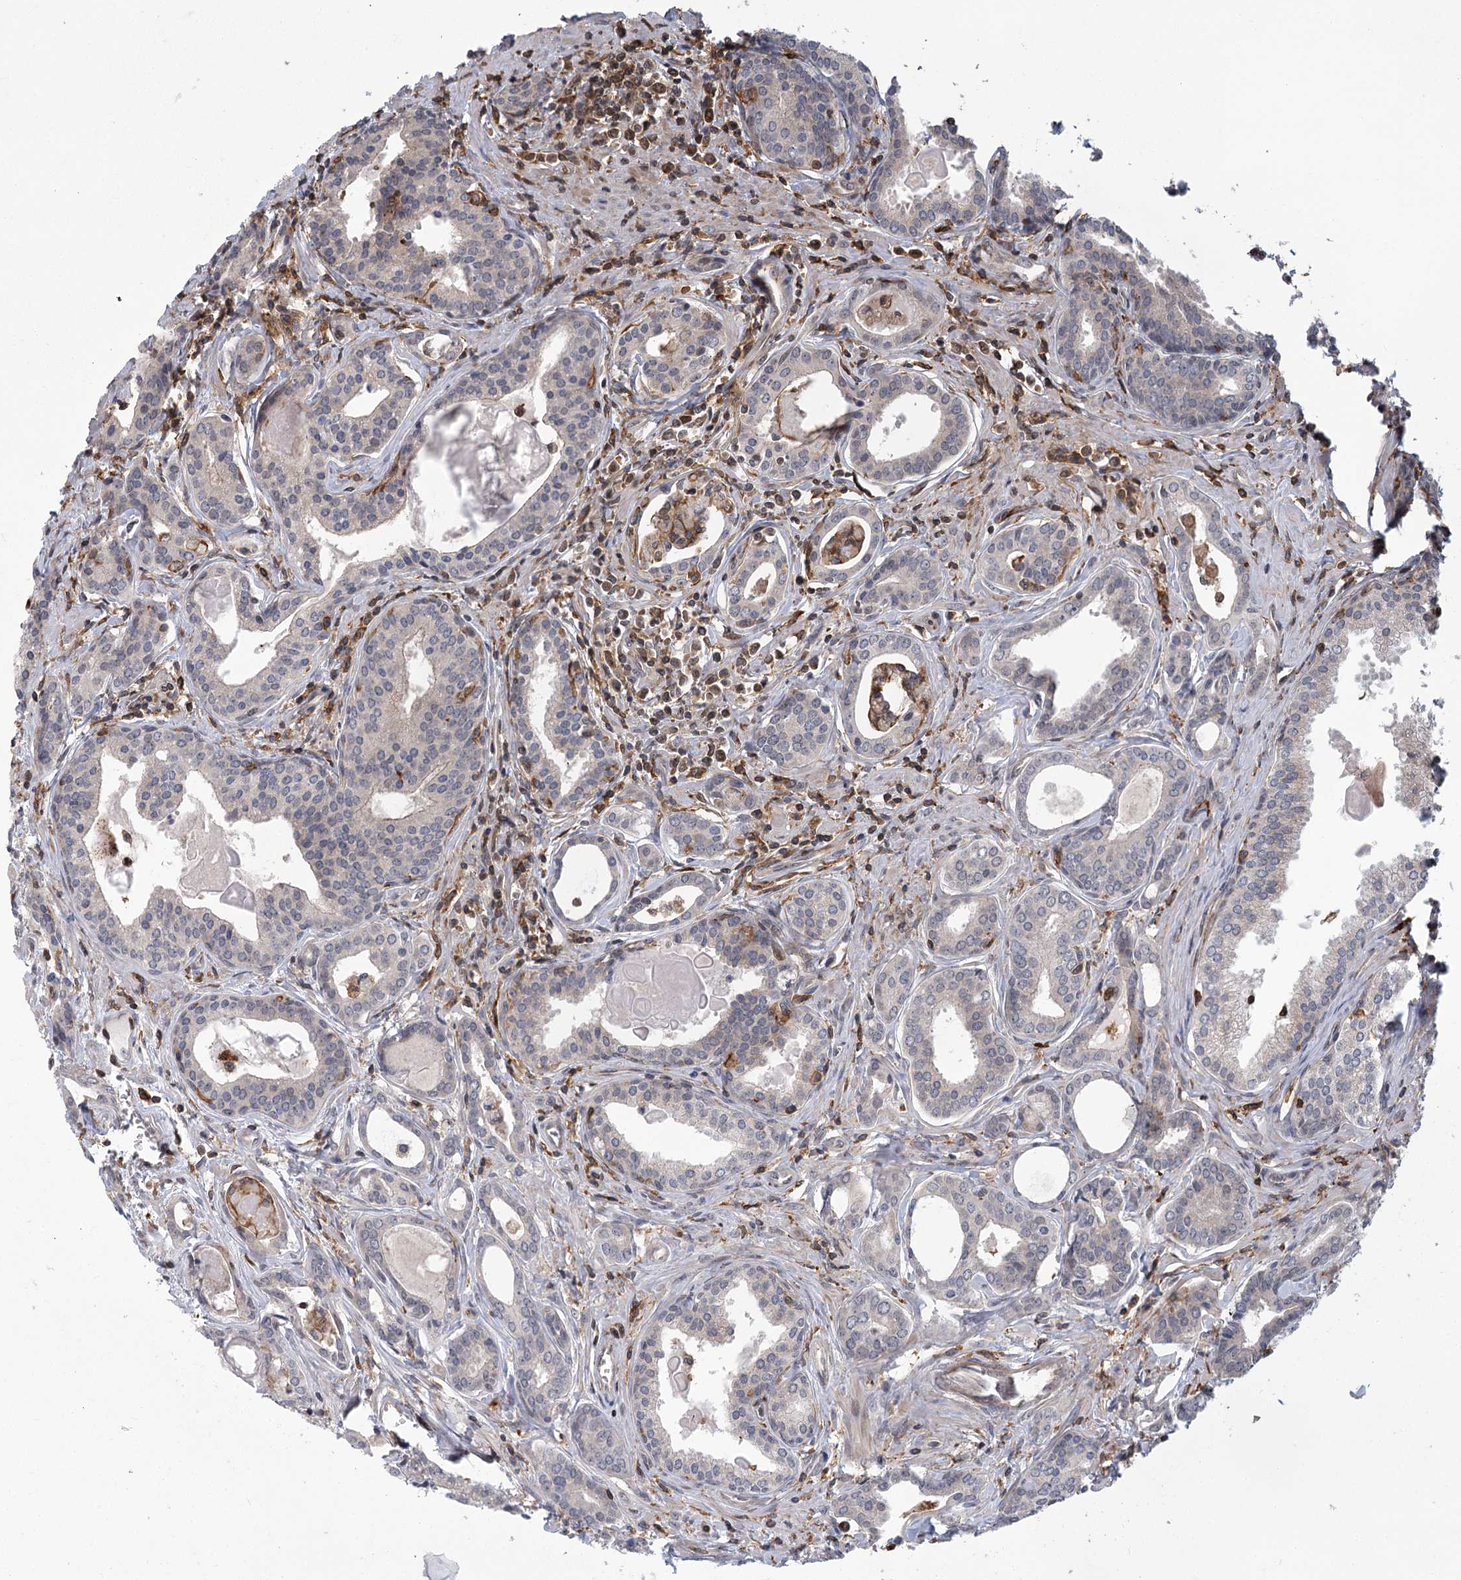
{"staining": {"intensity": "negative", "quantity": "none", "location": "none"}, "tissue": "prostate cancer", "cell_type": "Tumor cells", "image_type": "cancer", "snomed": [{"axis": "morphology", "description": "Adenocarcinoma, High grade"}, {"axis": "topography", "description": "Prostate"}], "caption": "Prostate cancer was stained to show a protein in brown. There is no significant positivity in tumor cells.", "gene": "MEPE", "patient": {"sex": "male", "age": 68}}